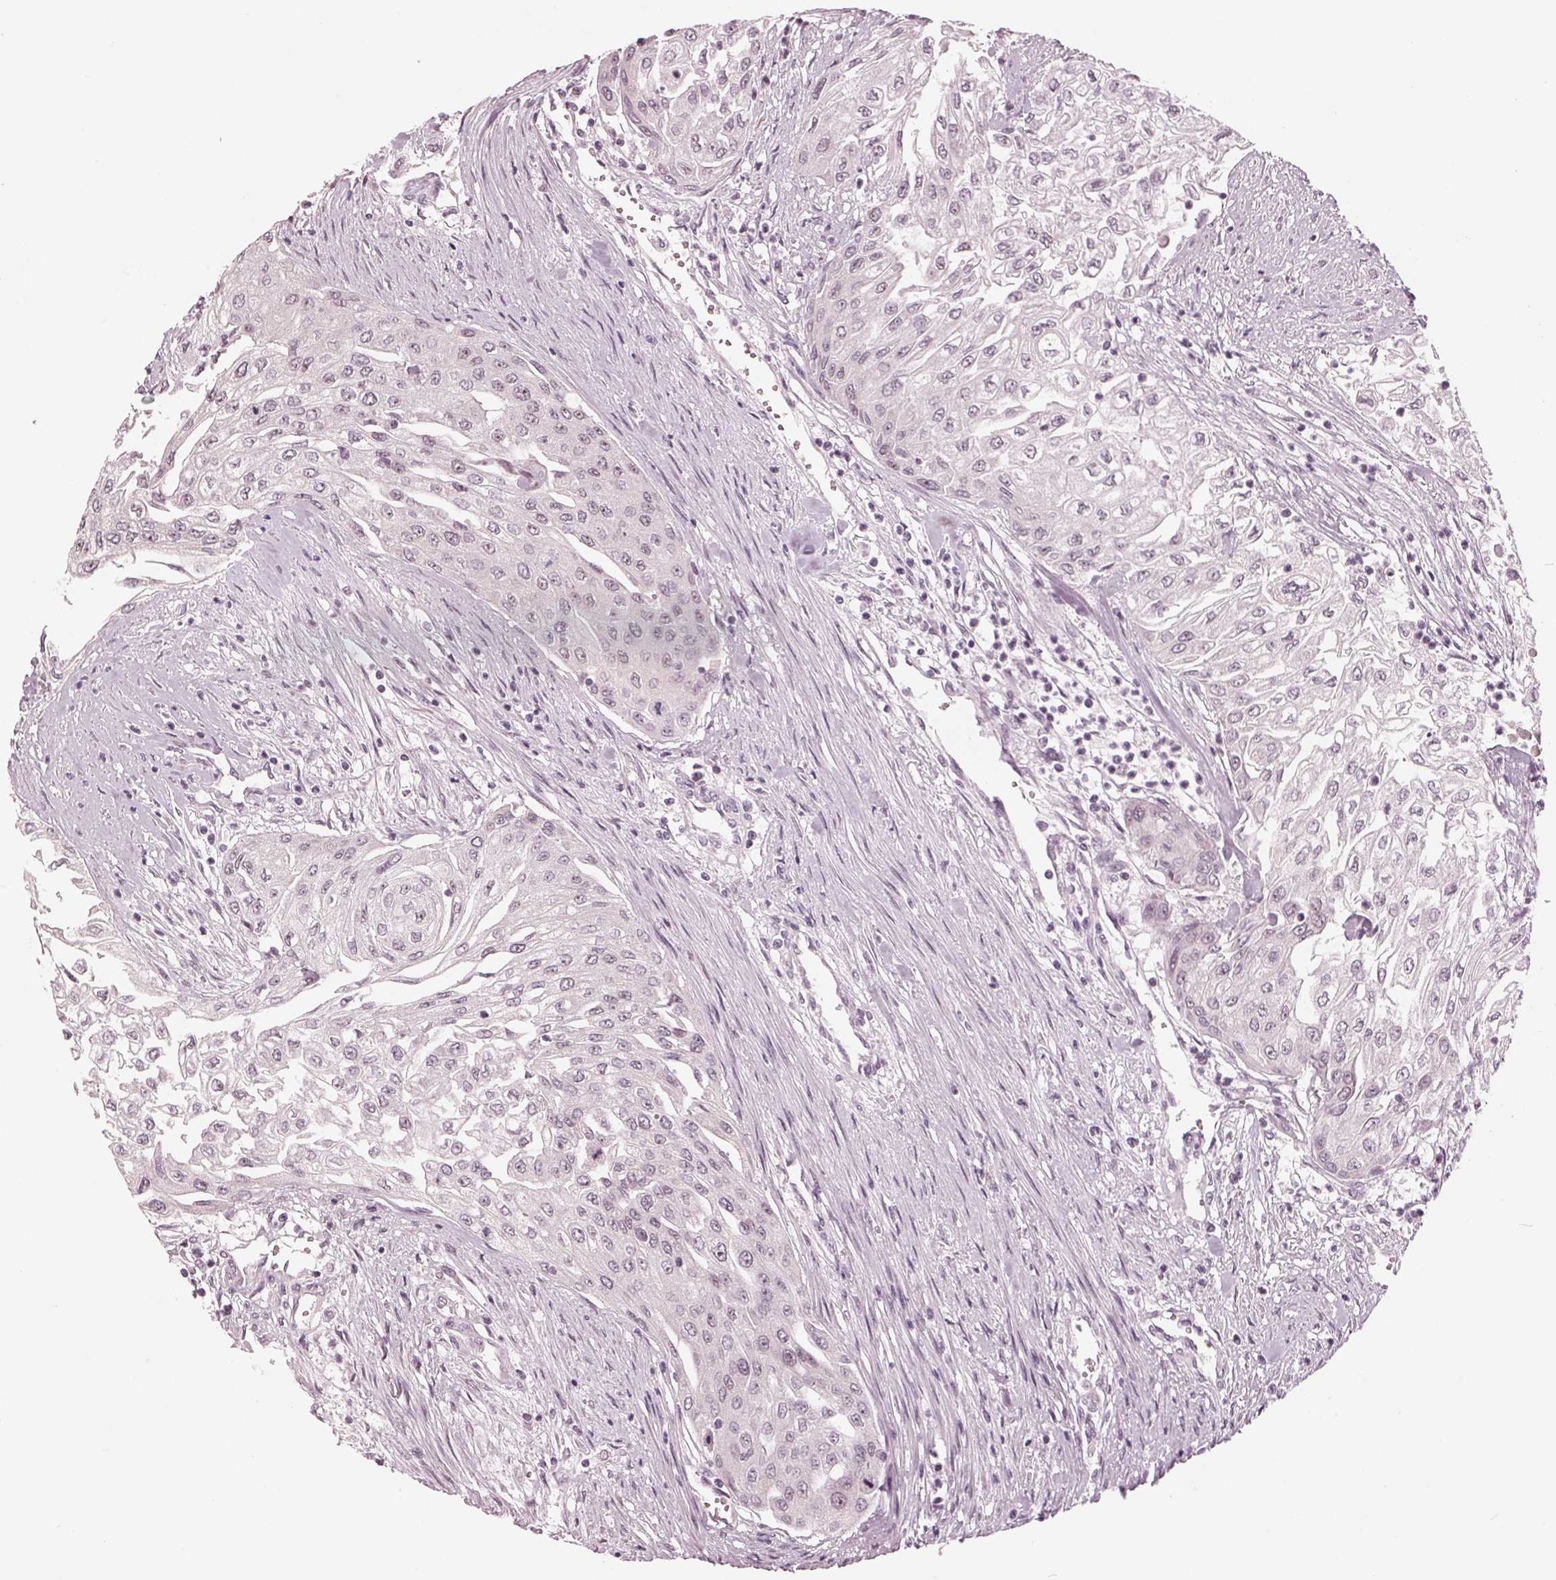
{"staining": {"intensity": "weak", "quantity": "<25%", "location": "nuclear"}, "tissue": "urothelial cancer", "cell_type": "Tumor cells", "image_type": "cancer", "snomed": [{"axis": "morphology", "description": "Urothelial carcinoma, High grade"}, {"axis": "topography", "description": "Urinary bladder"}], "caption": "IHC of human urothelial carcinoma (high-grade) demonstrates no expression in tumor cells.", "gene": "SLX4", "patient": {"sex": "male", "age": 62}}